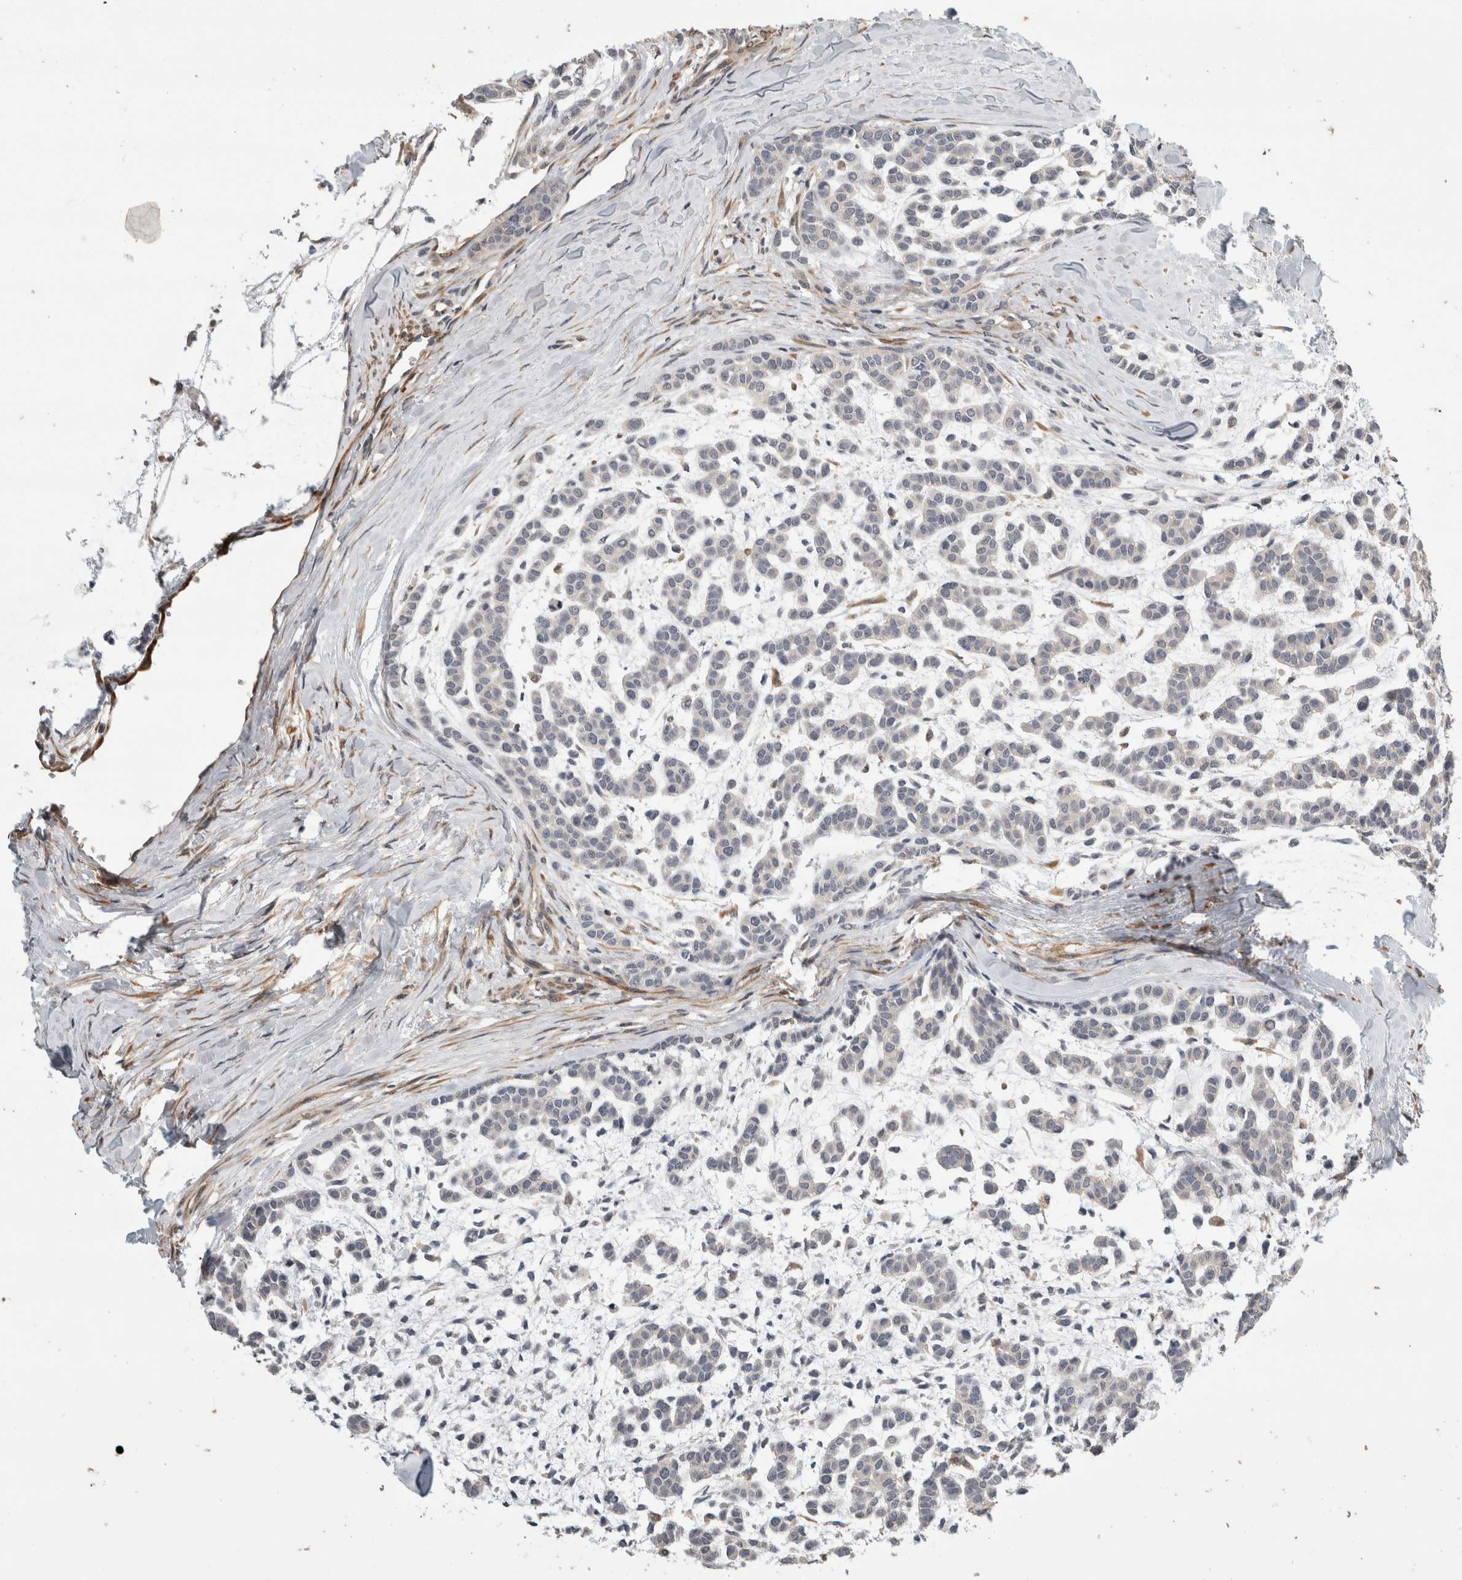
{"staining": {"intensity": "negative", "quantity": "none", "location": "none"}, "tissue": "head and neck cancer", "cell_type": "Tumor cells", "image_type": "cancer", "snomed": [{"axis": "morphology", "description": "Adenocarcinoma, NOS"}, {"axis": "morphology", "description": "Adenoma, NOS"}, {"axis": "topography", "description": "Head-Neck"}], "caption": "Immunohistochemistry of human head and neck cancer (adenocarcinoma) displays no positivity in tumor cells.", "gene": "APOL2", "patient": {"sex": "female", "age": 55}}